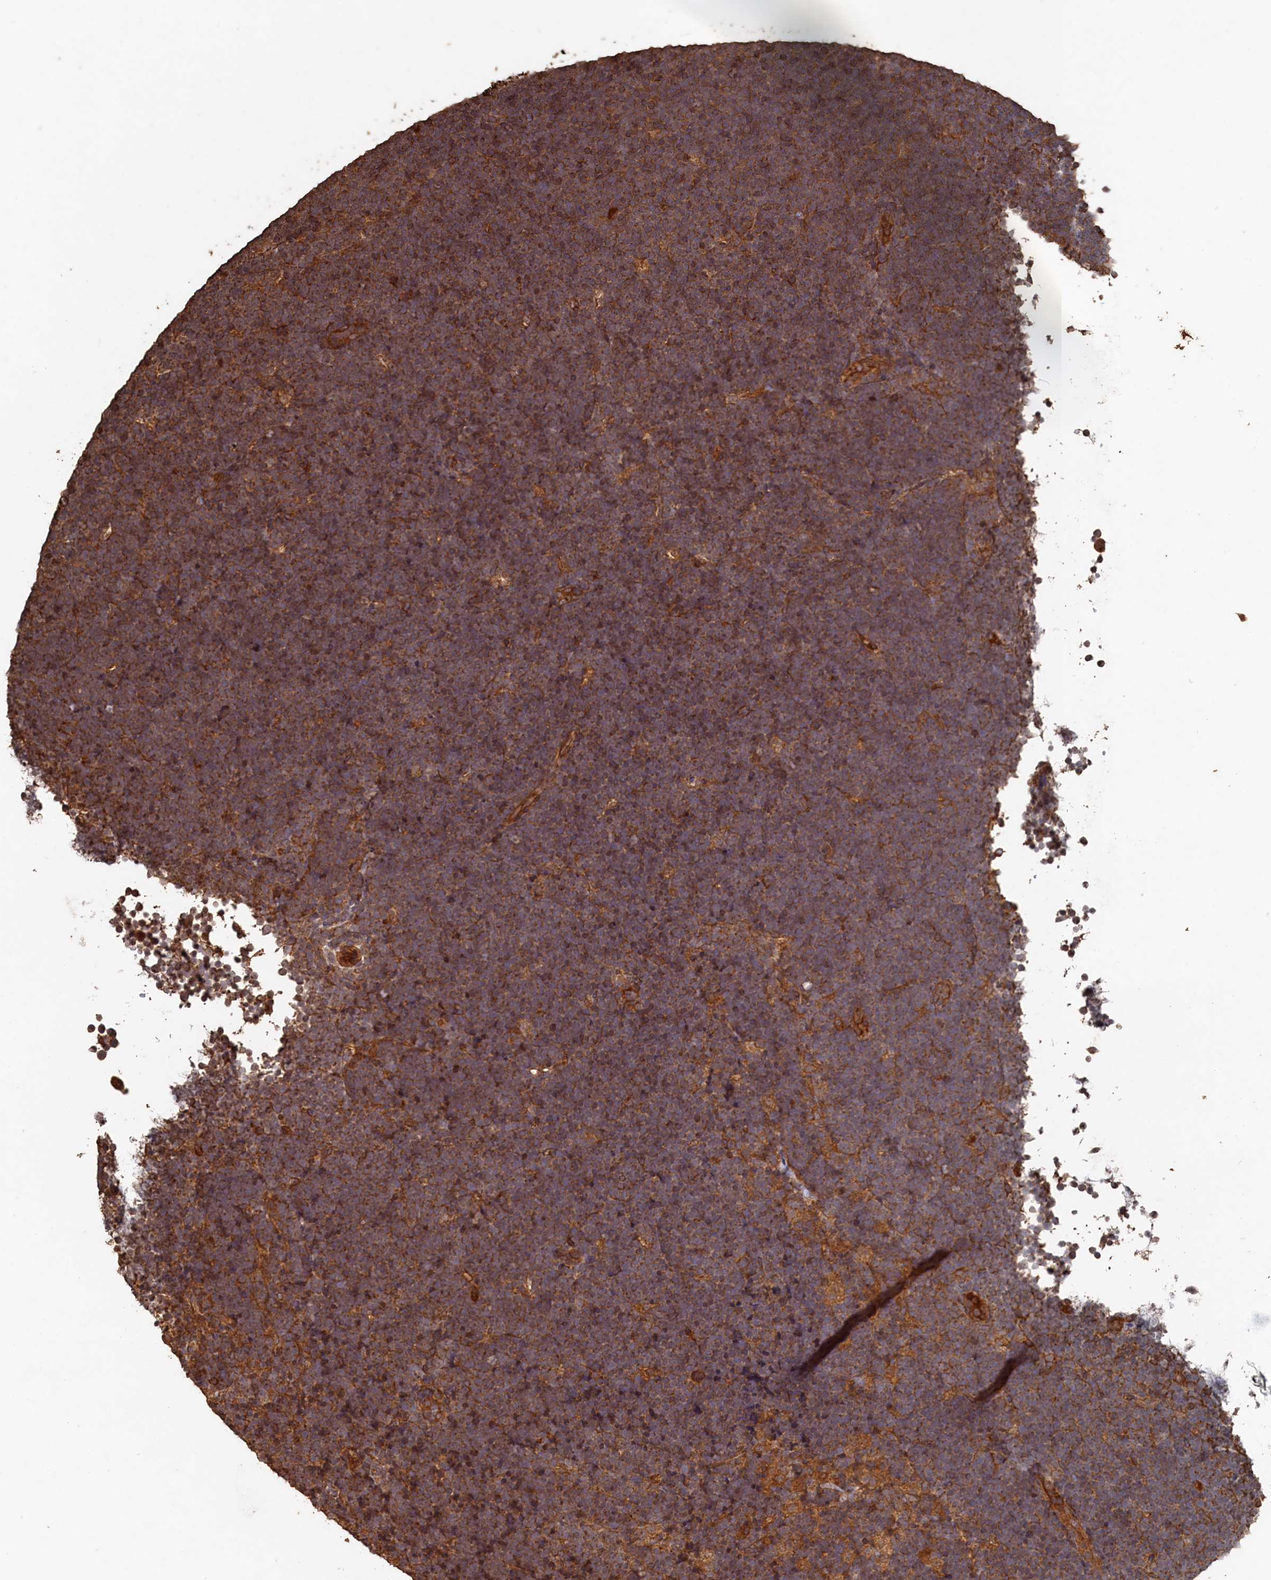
{"staining": {"intensity": "moderate", "quantity": ">75%", "location": "cytoplasmic/membranous"}, "tissue": "lymphoma", "cell_type": "Tumor cells", "image_type": "cancer", "snomed": [{"axis": "morphology", "description": "Malignant lymphoma, non-Hodgkin's type, High grade"}, {"axis": "topography", "description": "Lymph node"}], "caption": "DAB immunohistochemical staining of lymphoma exhibits moderate cytoplasmic/membranous protein positivity in approximately >75% of tumor cells. The staining was performed using DAB (3,3'-diaminobenzidine), with brown indicating positive protein expression. Nuclei are stained blue with hematoxylin.", "gene": "SNX33", "patient": {"sex": "male", "age": 13}}